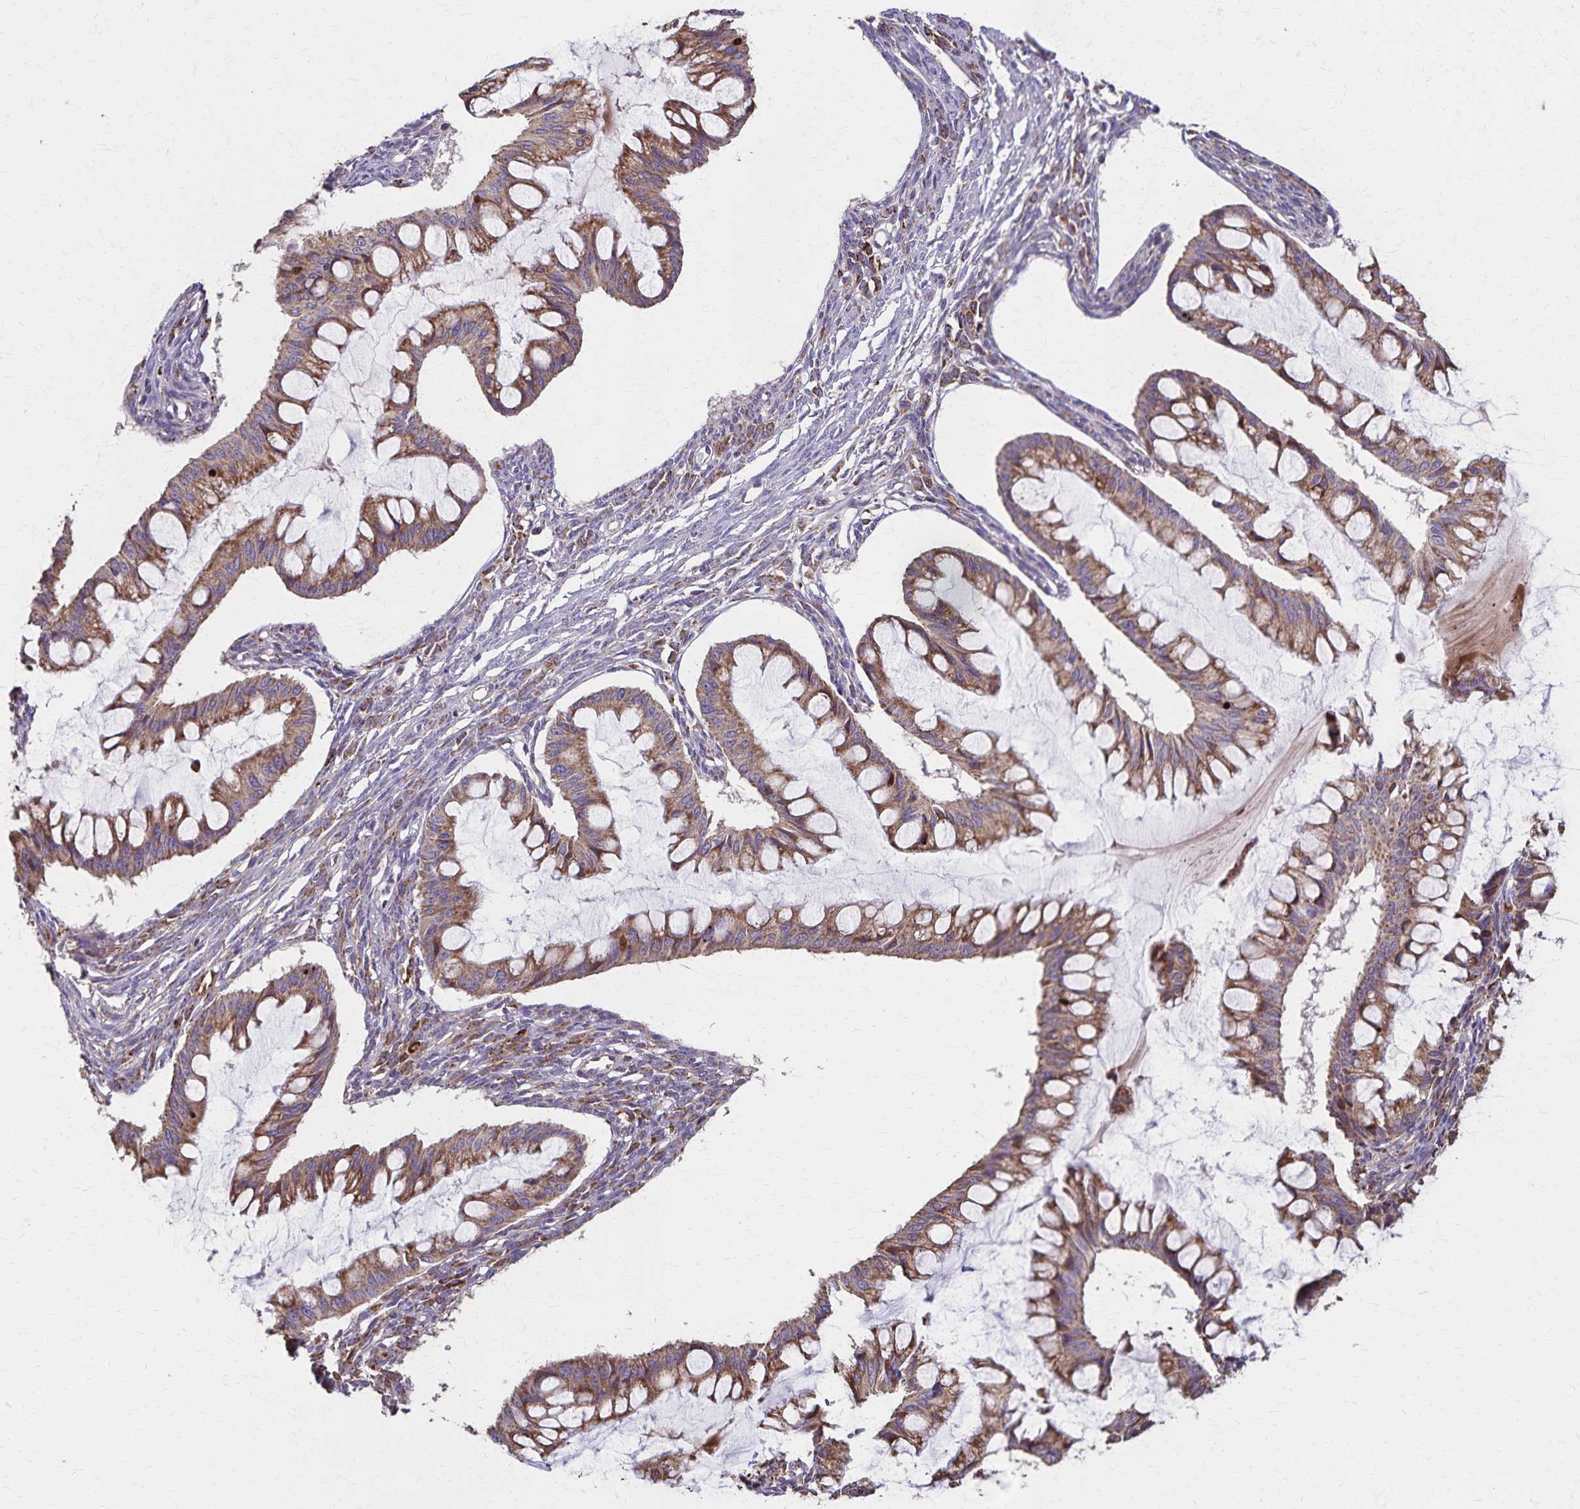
{"staining": {"intensity": "moderate", "quantity": ">75%", "location": "cytoplasmic/membranous"}, "tissue": "ovarian cancer", "cell_type": "Tumor cells", "image_type": "cancer", "snomed": [{"axis": "morphology", "description": "Cystadenocarcinoma, mucinous, NOS"}, {"axis": "topography", "description": "Ovary"}], "caption": "Ovarian cancer stained with a brown dye shows moderate cytoplasmic/membranous positive positivity in about >75% of tumor cells.", "gene": "RNF10", "patient": {"sex": "female", "age": 73}}